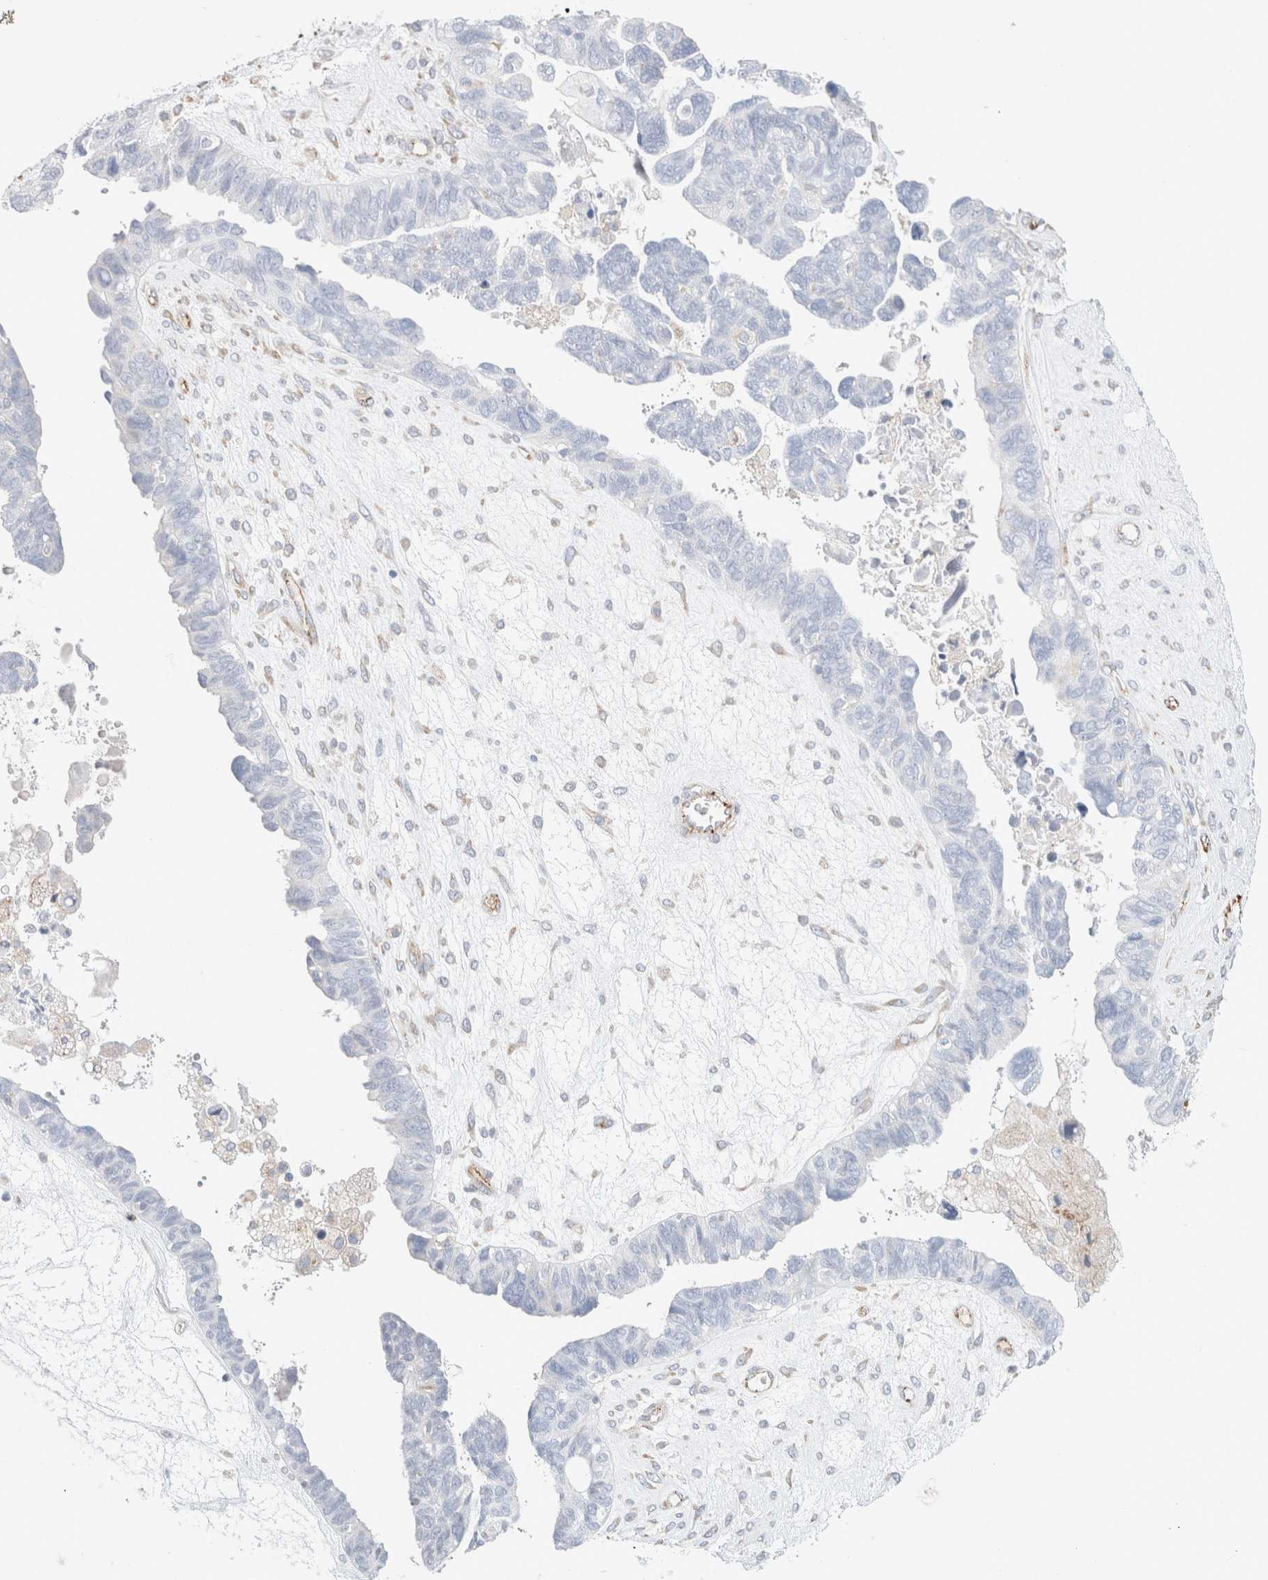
{"staining": {"intensity": "negative", "quantity": "none", "location": "none"}, "tissue": "ovarian cancer", "cell_type": "Tumor cells", "image_type": "cancer", "snomed": [{"axis": "morphology", "description": "Cystadenocarcinoma, serous, NOS"}, {"axis": "topography", "description": "Ovary"}], "caption": "The photomicrograph reveals no significant expression in tumor cells of ovarian cancer (serous cystadenocarcinoma).", "gene": "CNPY4", "patient": {"sex": "female", "age": 79}}